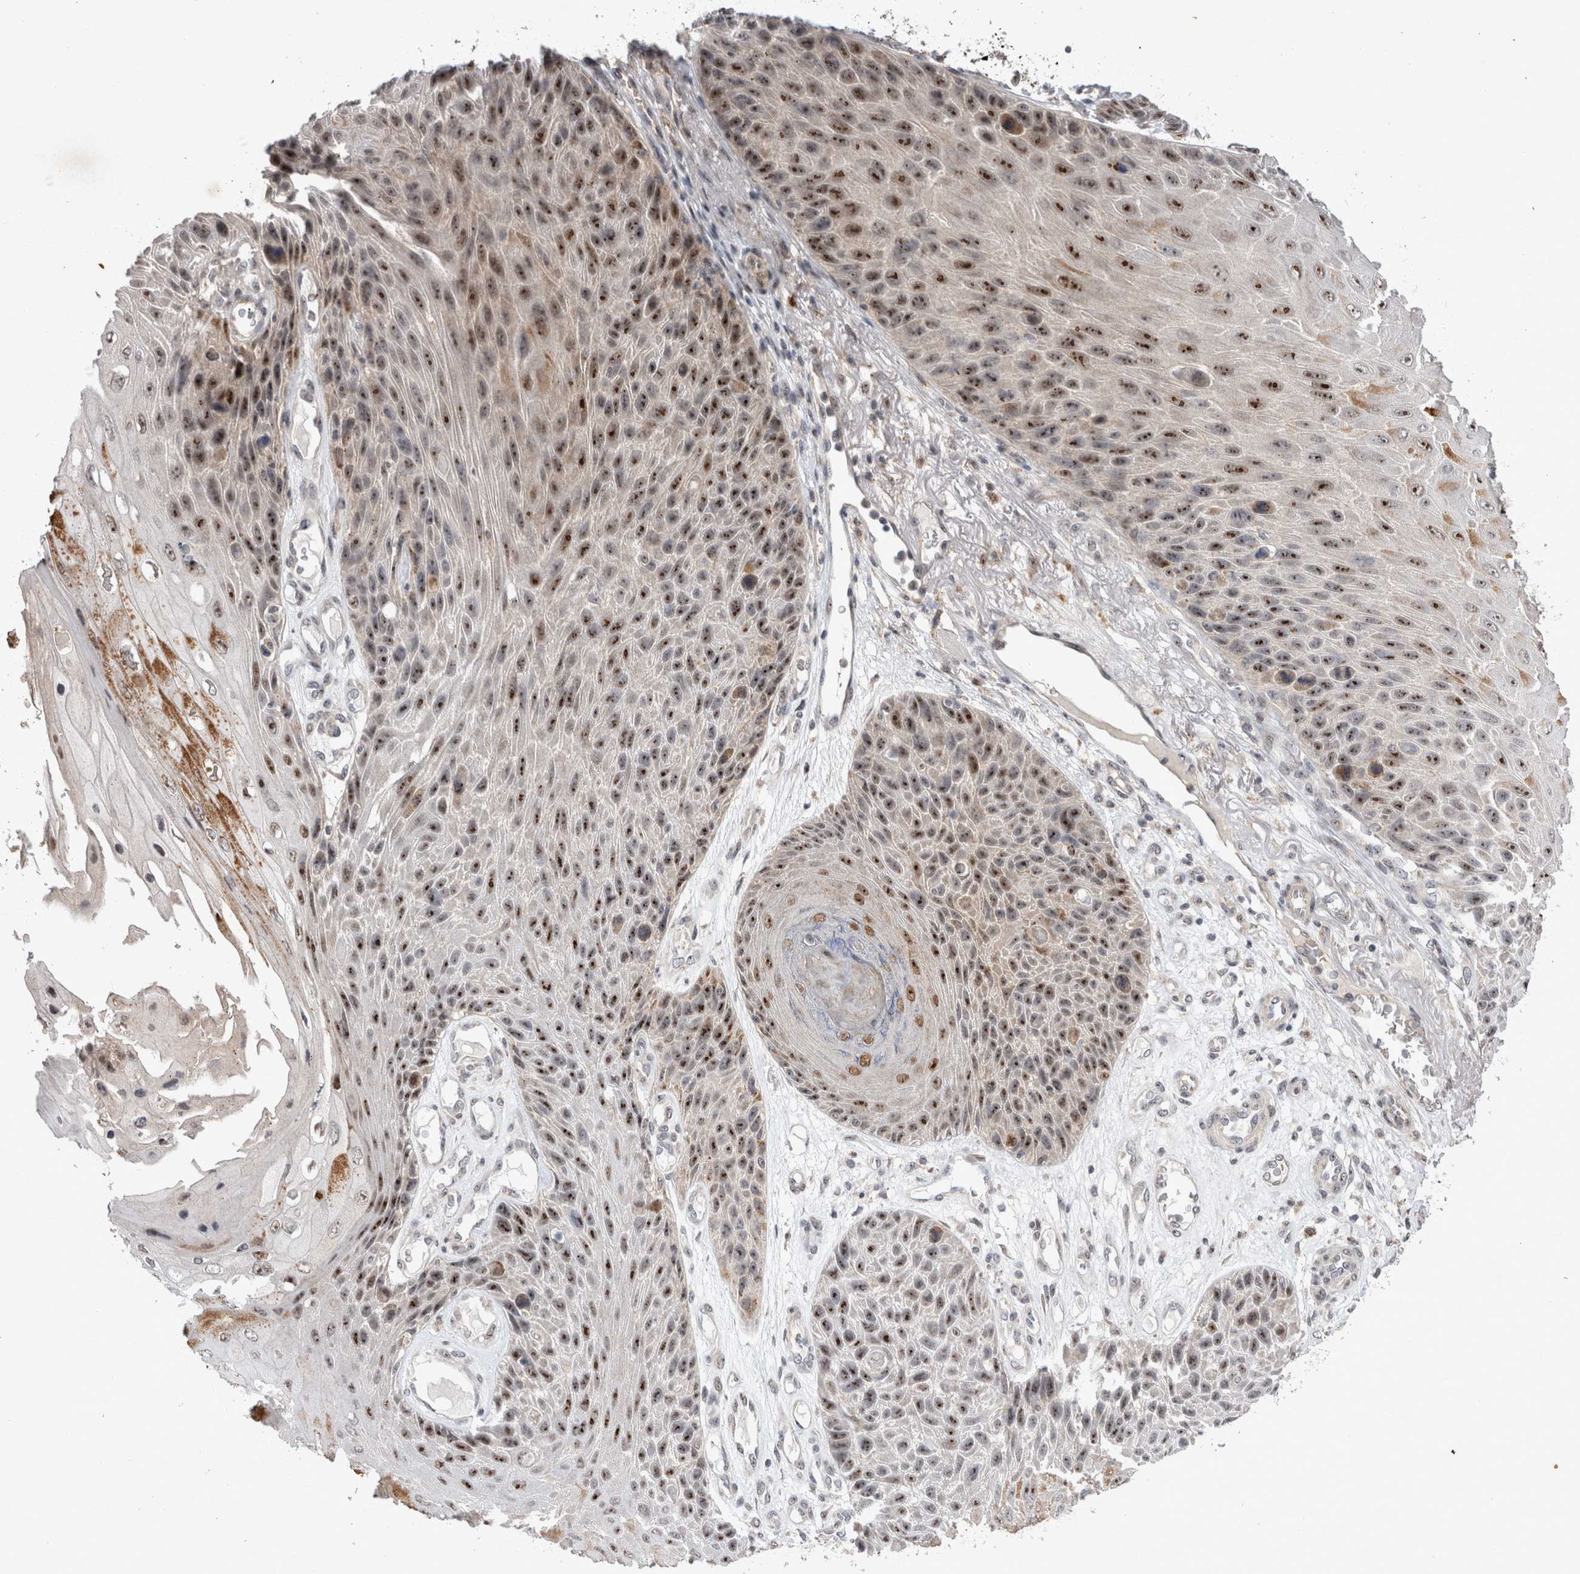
{"staining": {"intensity": "strong", "quantity": ">75%", "location": "nuclear"}, "tissue": "skin cancer", "cell_type": "Tumor cells", "image_type": "cancer", "snomed": [{"axis": "morphology", "description": "Squamous cell carcinoma, NOS"}, {"axis": "topography", "description": "Skin"}], "caption": "Skin cancer (squamous cell carcinoma) tissue demonstrates strong nuclear staining in approximately >75% of tumor cells, visualized by immunohistochemistry.", "gene": "STK11", "patient": {"sex": "female", "age": 88}}